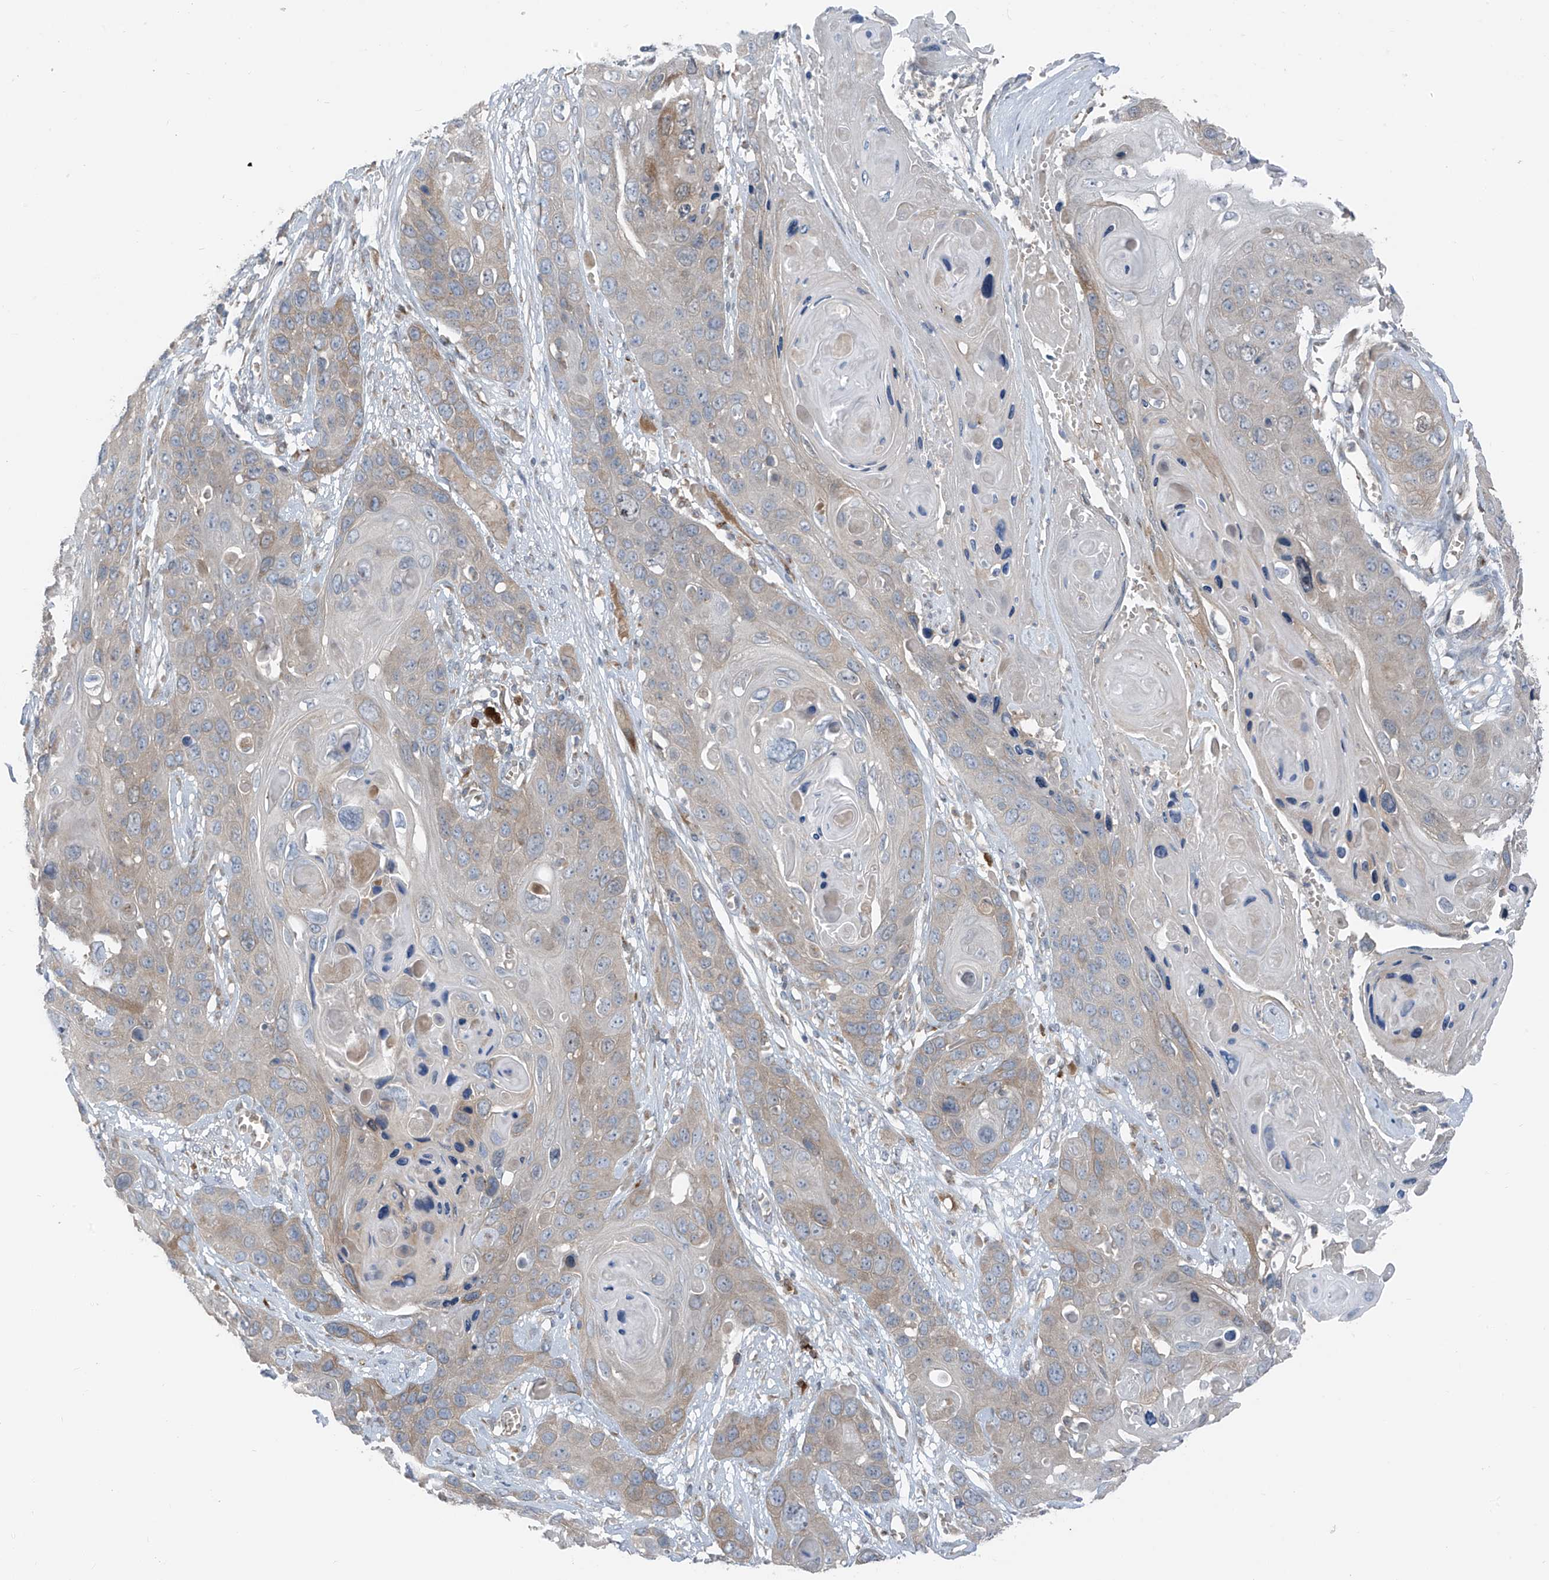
{"staining": {"intensity": "weak", "quantity": "25%-75%", "location": "cytoplasmic/membranous"}, "tissue": "skin cancer", "cell_type": "Tumor cells", "image_type": "cancer", "snomed": [{"axis": "morphology", "description": "Squamous cell carcinoma, NOS"}, {"axis": "topography", "description": "Skin"}], "caption": "This histopathology image demonstrates squamous cell carcinoma (skin) stained with immunohistochemistry to label a protein in brown. The cytoplasmic/membranous of tumor cells show weak positivity for the protein. Nuclei are counter-stained blue.", "gene": "SLC12A6", "patient": {"sex": "male", "age": 55}}